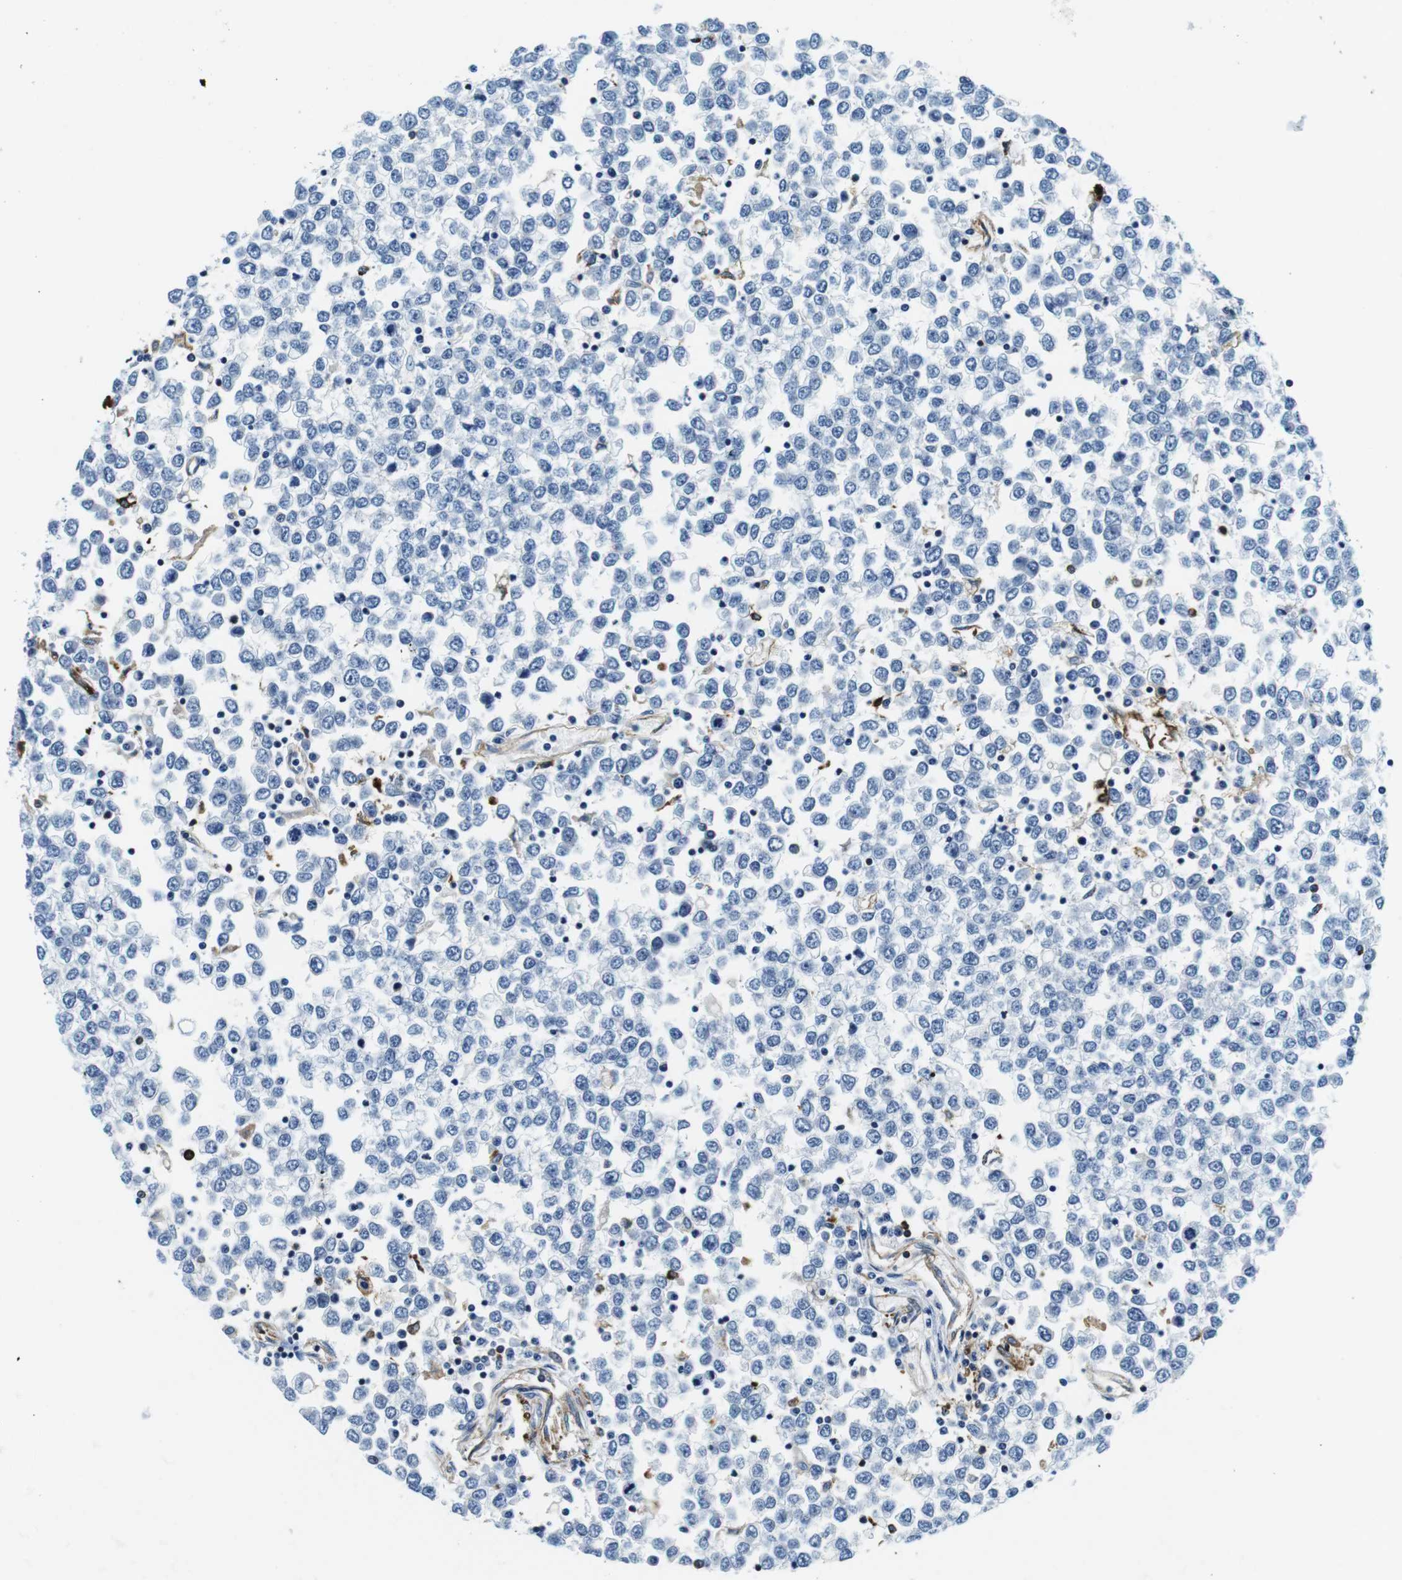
{"staining": {"intensity": "negative", "quantity": "none", "location": "none"}, "tissue": "testis cancer", "cell_type": "Tumor cells", "image_type": "cancer", "snomed": [{"axis": "morphology", "description": "Seminoma, NOS"}, {"axis": "topography", "description": "Testis"}], "caption": "IHC of human seminoma (testis) demonstrates no positivity in tumor cells.", "gene": "HLA-DRB1", "patient": {"sex": "male", "age": 65}}